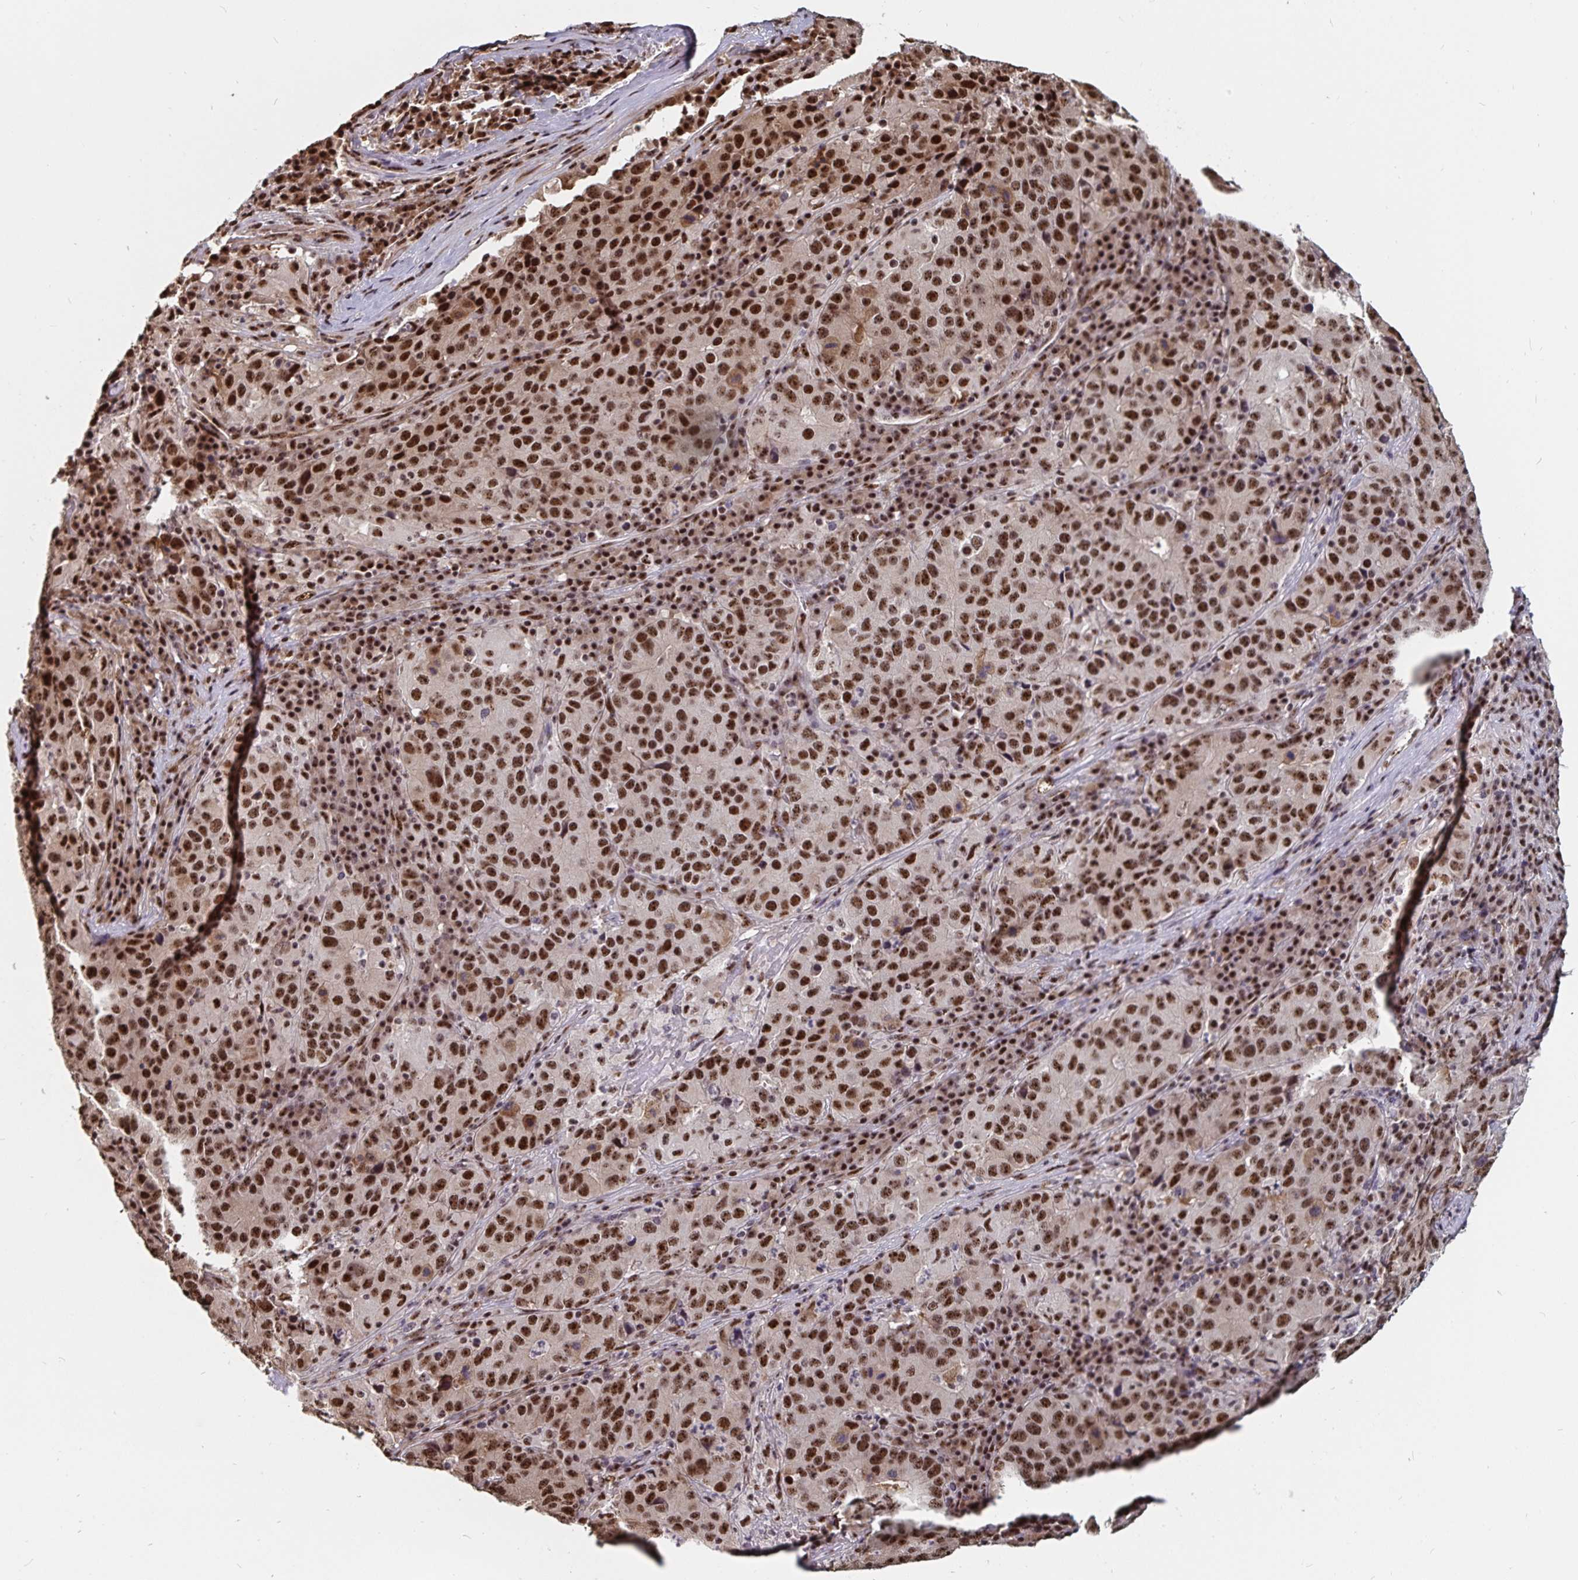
{"staining": {"intensity": "strong", "quantity": ">75%", "location": "nuclear"}, "tissue": "stomach cancer", "cell_type": "Tumor cells", "image_type": "cancer", "snomed": [{"axis": "morphology", "description": "Adenocarcinoma, NOS"}, {"axis": "topography", "description": "Stomach"}], "caption": "Tumor cells exhibit high levels of strong nuclear staining in approximately >75% of cells in human stomach adenocarcinoma. (DAB = brown stain, brightfield microscopy at high magnification).", "gene": "LAS1L", "patient": {"sex": "male", "age": 71}}